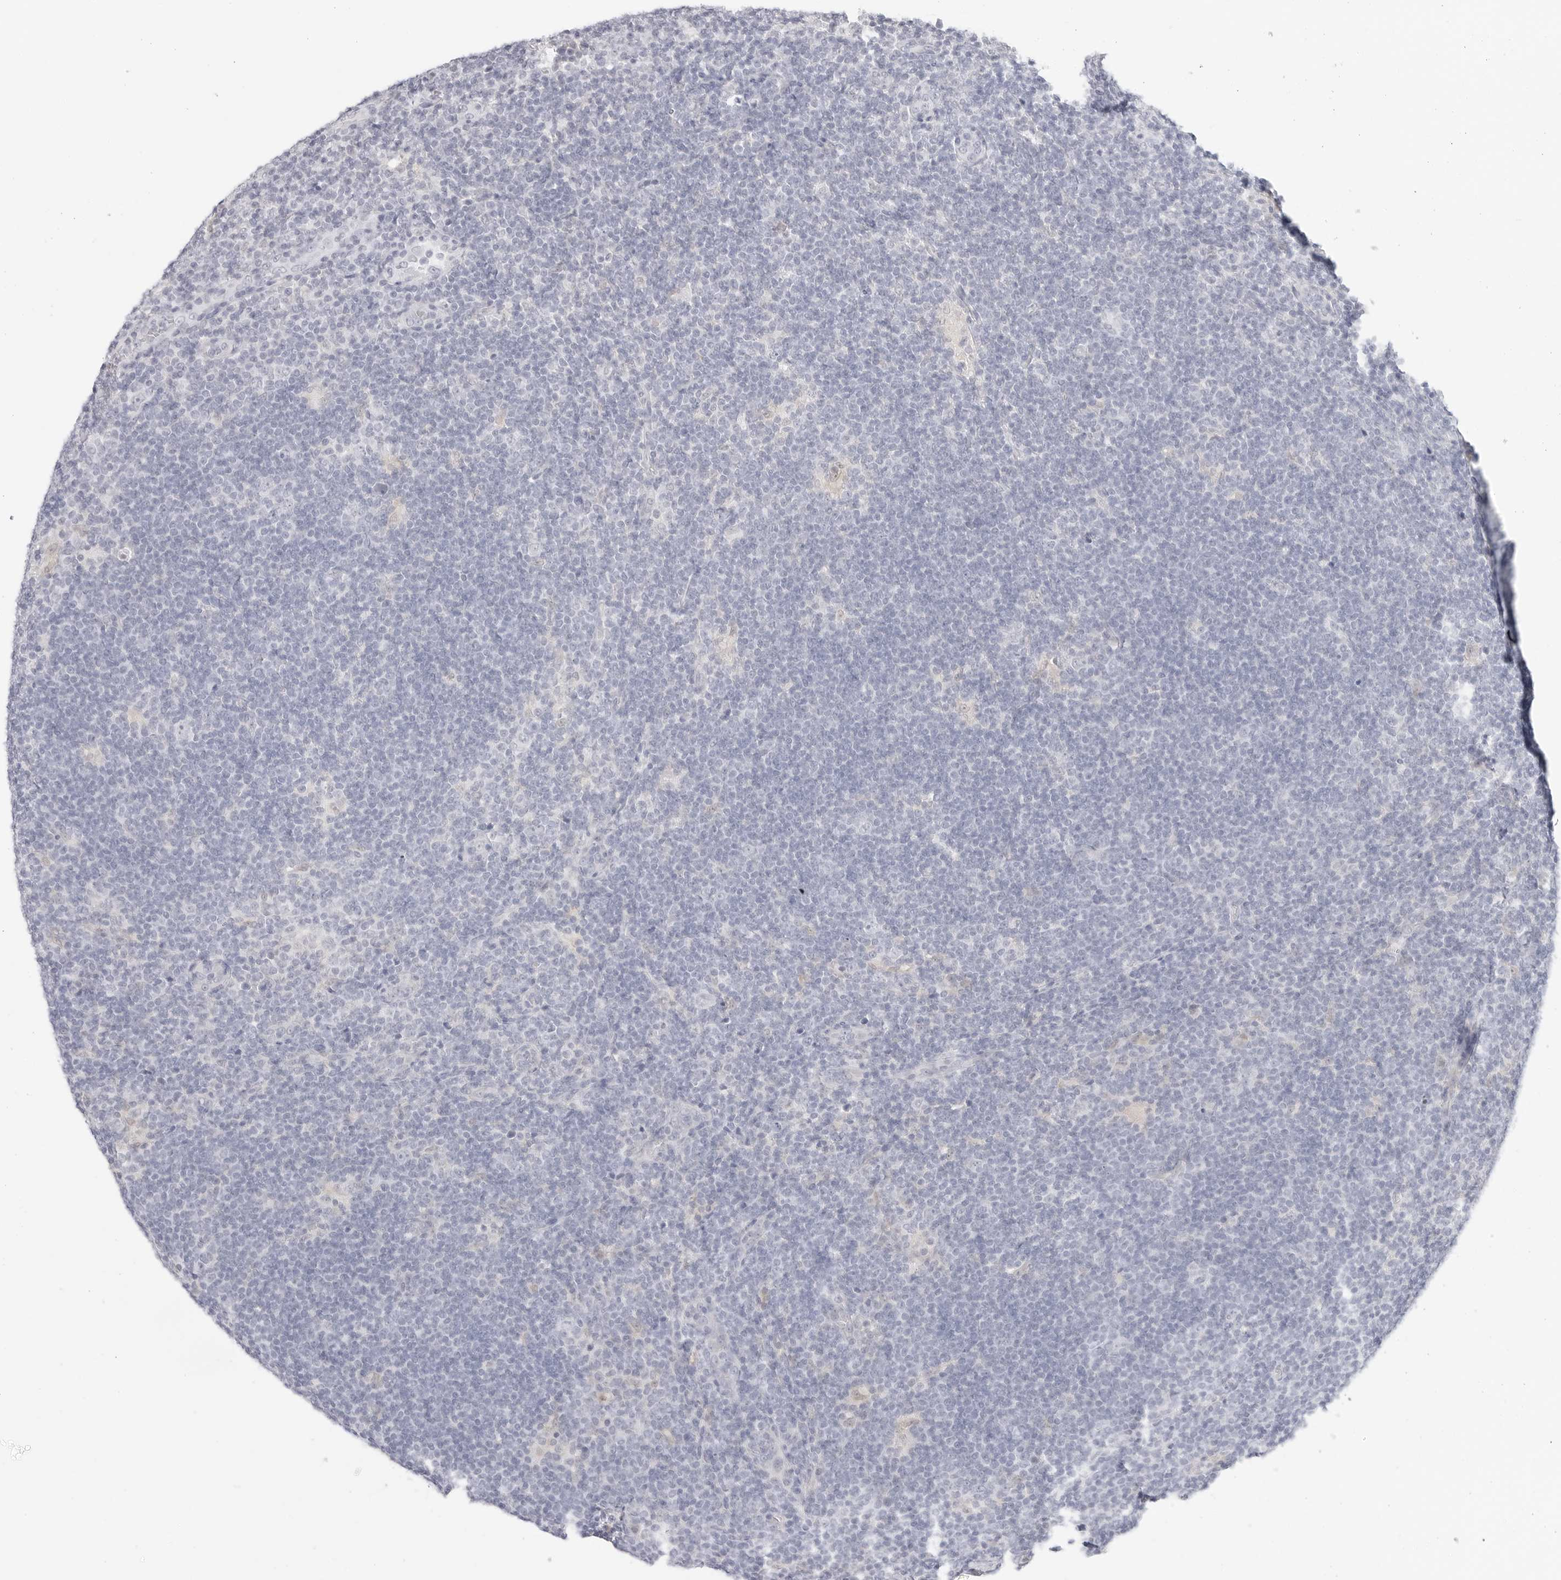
{"staining": {"intensity": "negative", "quantity": "none", "location": "none"}, "tissue": "lymphoma", "cell_type": "Tumor cells", "image_type": "cancer", "snomed": [{"axis": "morphology", "description": "Hodgkin's disease, NOS"}, {"axis": "topography", "description": "Lymph node"}], "caption": "Tumor cells are negative for brown protein staining in lymphoma.", "gene": "HMGCS2", "patient": {"sex": "female", "age": 57}}